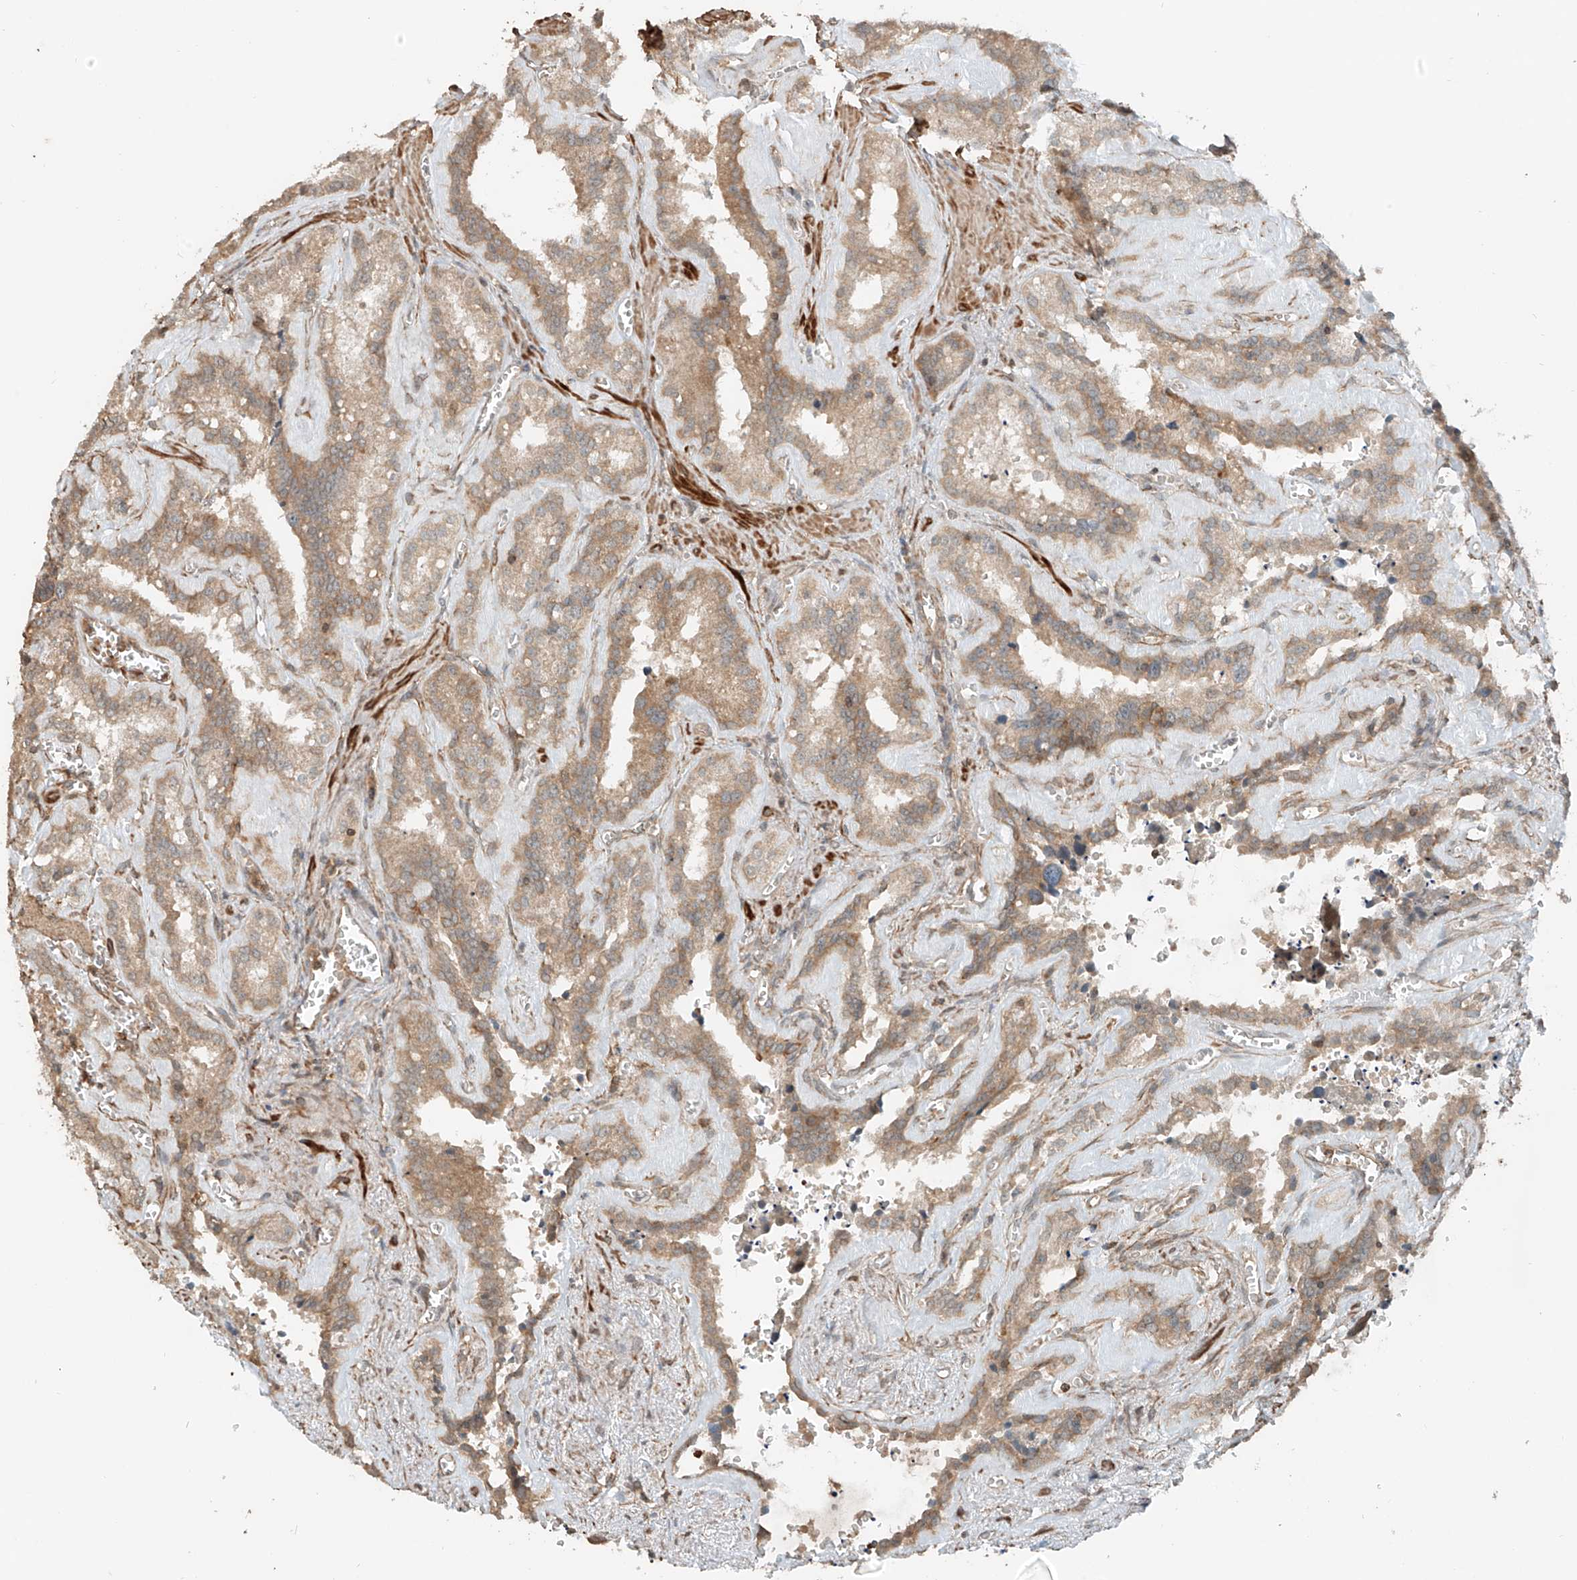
{"staining": {"intensity": "weak", "quantity": ">75%", "location": "cytoplasmic/membranous"}, "tissue": "seminal vesicle", "cell_type": "Glandular cells", "image_type": "normal", "snomed": [{"axis": "morphology", "description": "Normal tissue, NOS"}, {"axis": "topography", "description": "Prostate"}, {"axis": "topography", "description": "Seminal veicle"}], "caption": "There is low levels of weak cytoplasmic/membranous staining in glandular cells of benign seminal vesicle, as demonstrated by immunohistochemical staining (brown color).", "gene": "ANKZF1", "patient": {"sex": "male", "age": 59}}